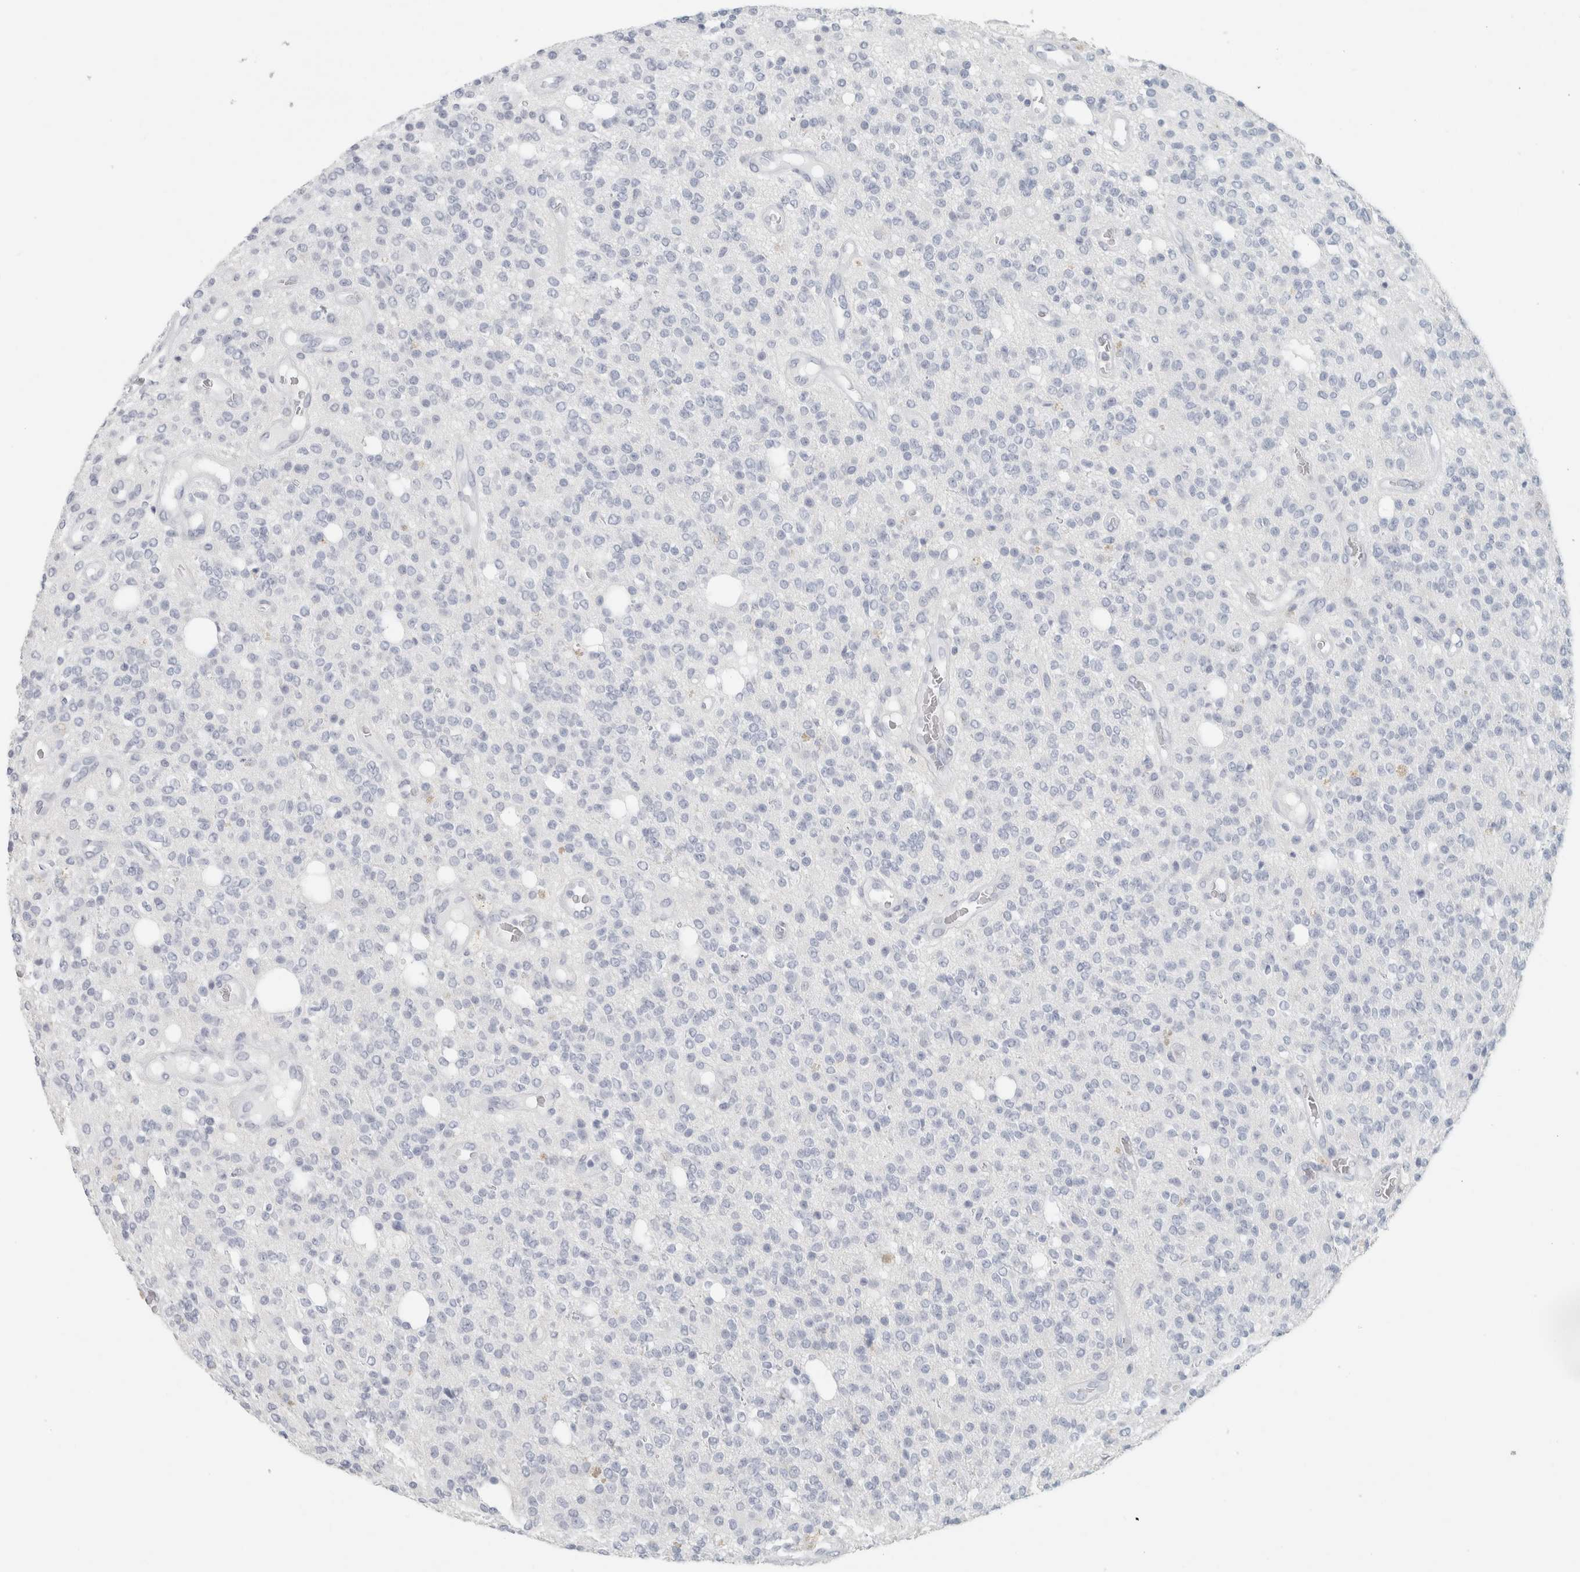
{"staining": {"intensity": "negative", "quantity": "none", "location": "none"}, "tissue": "glioma", "cell_type": "Tumor cells", "image_type": "cancer", "snomed": [{"axis": "morphology", "description": "Glioma, malignant, High grade"}, {"axis": "topography", "description": "Brain"}], "caption": "Immunohistochemistry (IHC) histopathology image of neoplastic tissue: malignant glioma (high-grade) stained with DAB demonstrates no significant protein expression in tumor cells. (DAB IHC visualized using brightfield microscopy, high magnification).", "gene": "SLC28A3", "patient": {"sex": "male", "age": 34}}